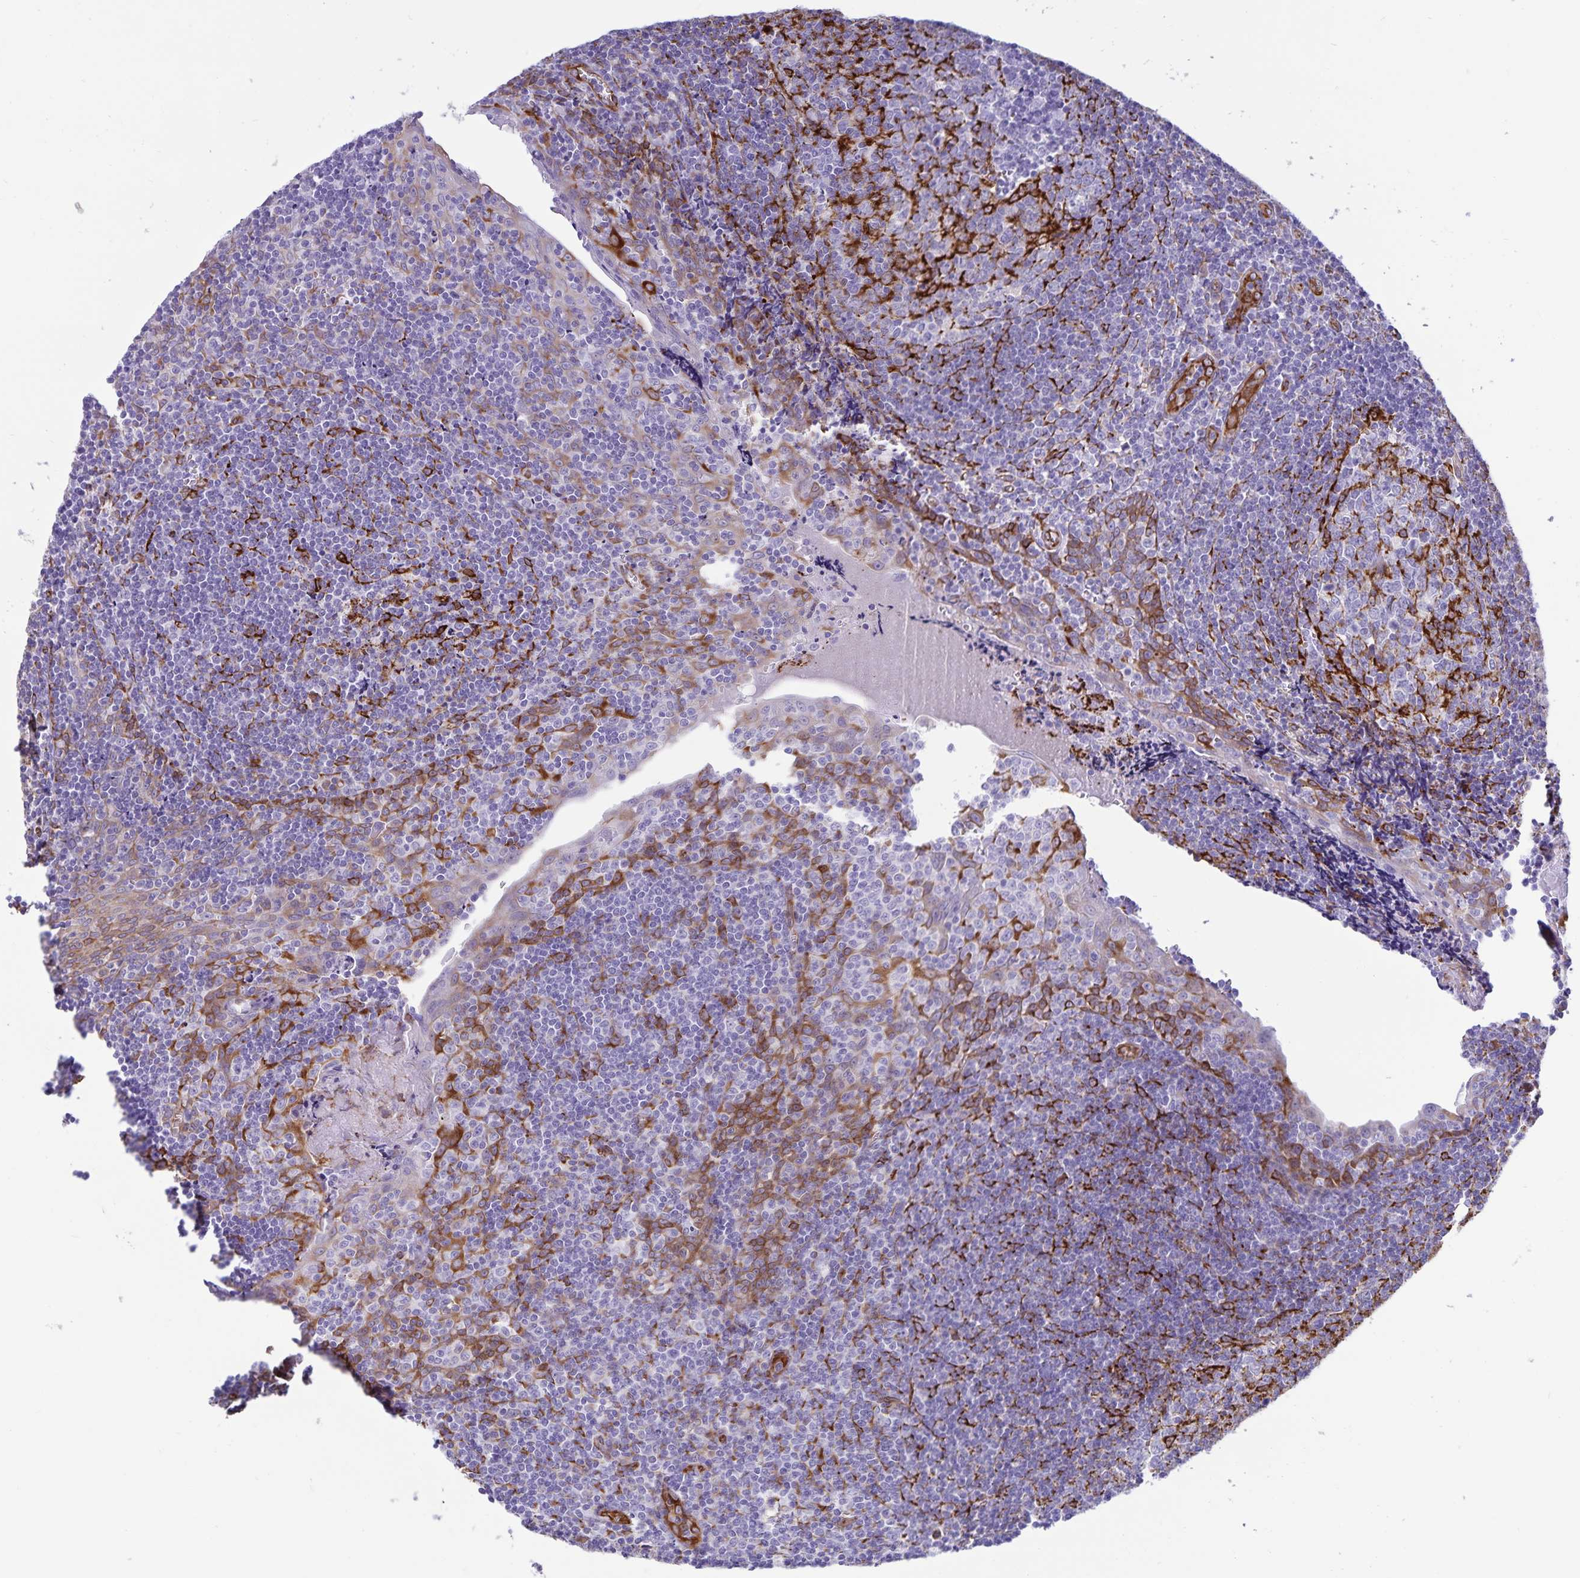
{"staining": {"intensity": "negative", "quantity": "none", "location": "none"}, "tissue": "tonsil", "cell_type": "Germinal center cells", "image_type": "normal", "snomed": [{"axis": "morphology", "description": "Normal tissue, NOS"}, {"axis": "morphology", "description": "Inflammation, NOS"}, {"axis": "topography", "description": "Tonsil"}], "caption": "There is no significant staining in germinal center cells of tonsil. Nuclei are stained in blue.", "gene": "RCN1", "patient": {"sex": "female", "age": 31}}